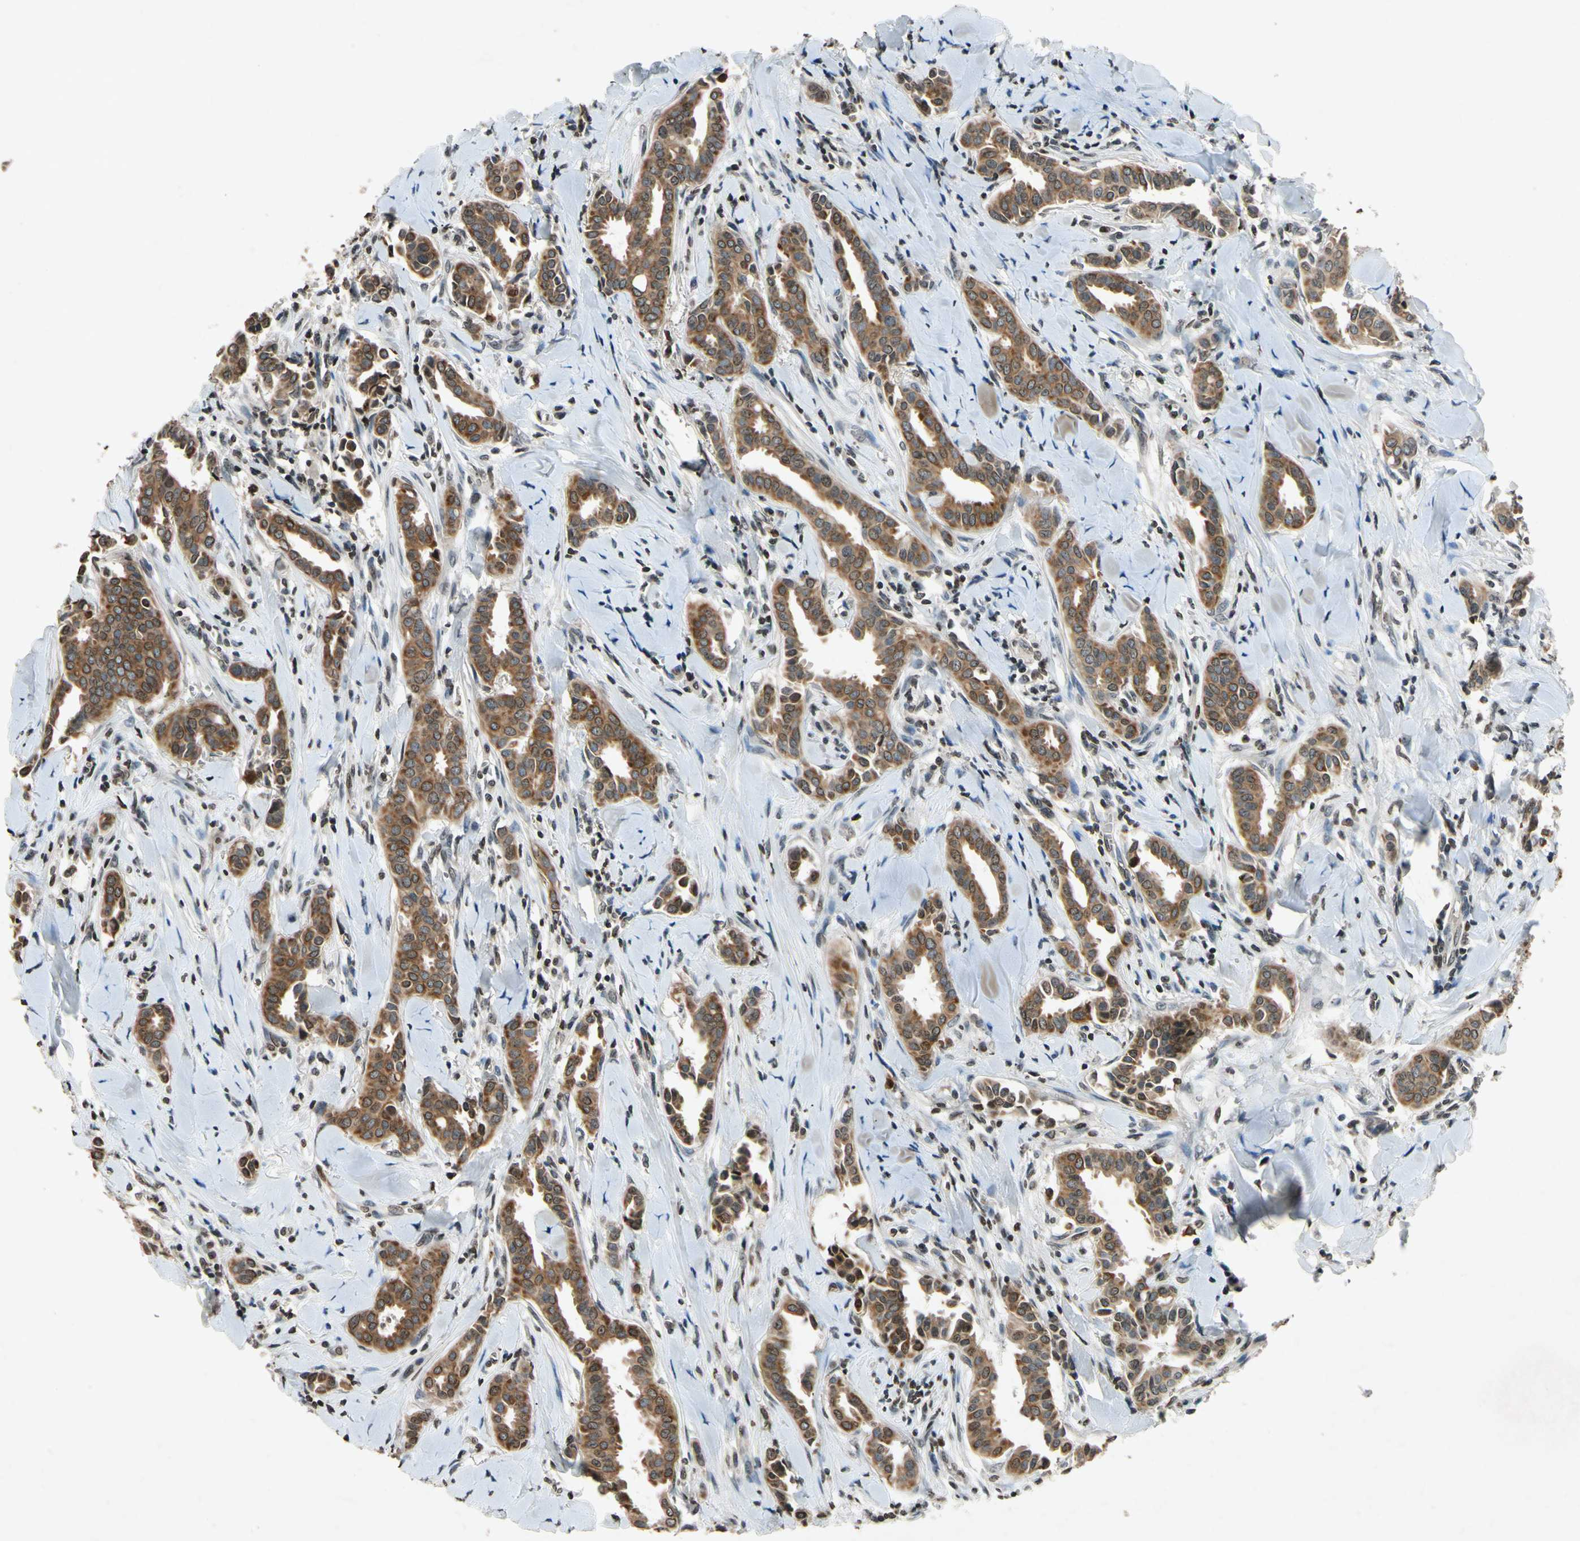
{"staining": {"intensity": "moderate", "quantity": ">75%", "location": "cytoplasmic/membranous"}, "tissue": "head and neck cancer", "cell_type": "Tumor cells", "image_type": "cancer", "snomed": [{"axis": "morphology", "description": "Adenocarcinoma, NOS"}, {"axis": "topography", "description": "Salivary gland"}, {"axis": "topography", "description": "Head-Neck"}], "caption": "Tumor cells demonstrate medium levels of moderate cytoplasmic/membranous staining in approximately >75% of cells in human head and neck adenocarcinoma.", "gene": "HOXB3", "patient": {"sex": "female", "age": 59}}